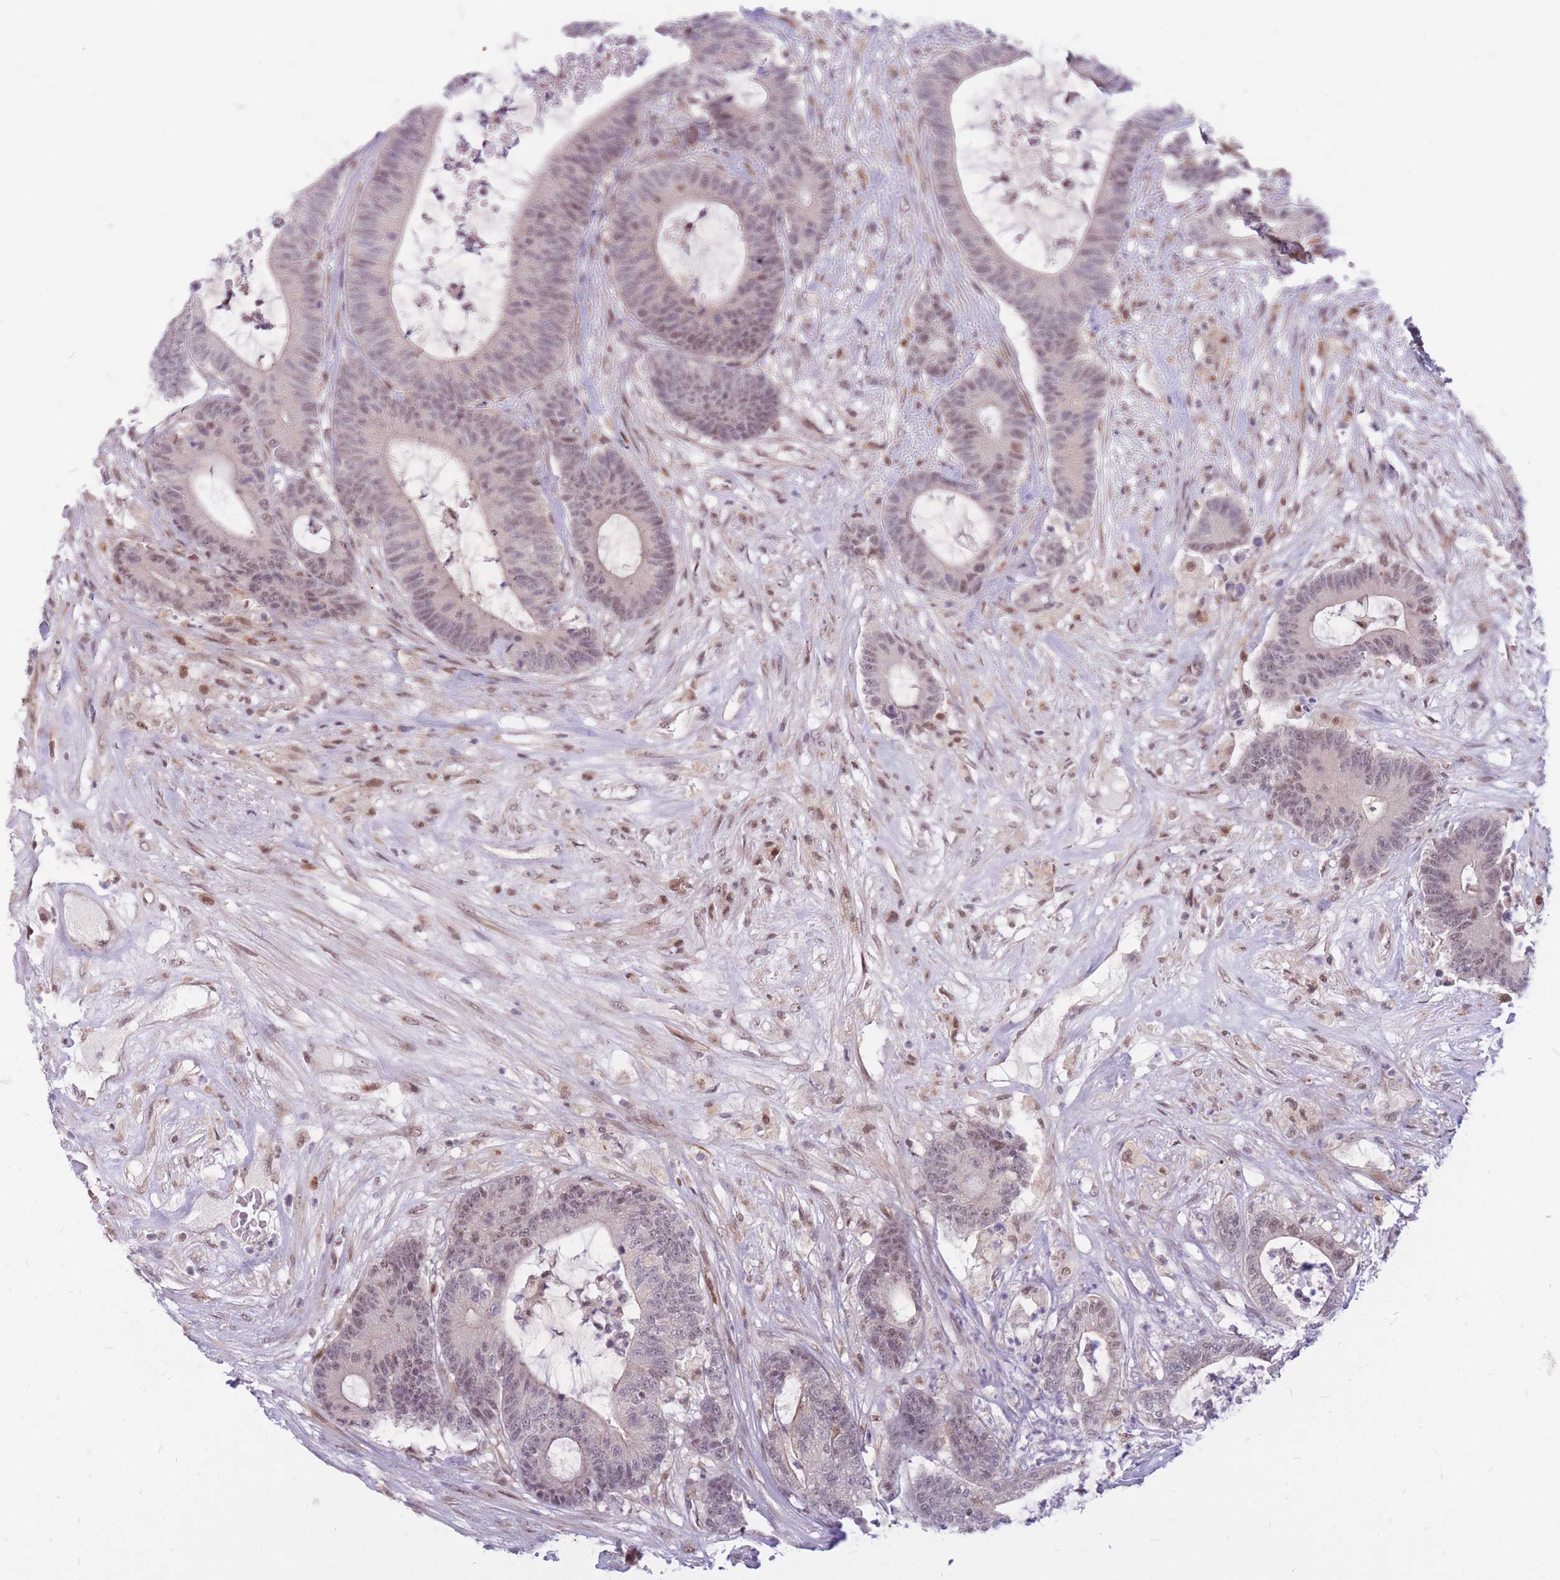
{"staining": {"intensity": "moderate", "quantity": "<25%", "location": "cytoplasmic/membranous"}, "tissue": "colorectal cancer", "cell_type": "Tumor cells", "image_type": "cancer", "snomed": [{"axis": "morphology", "description": "Adenocarcinoma, NOS"}, {"axis": "topography", "description": "Colon"}], "caption": "Adenocarcinoma (colorectal) stained with a protein marker displays moderate staining in tumor cells.", "gene": "ERCC2", "patient": {"sex": "female", "age": 84}}